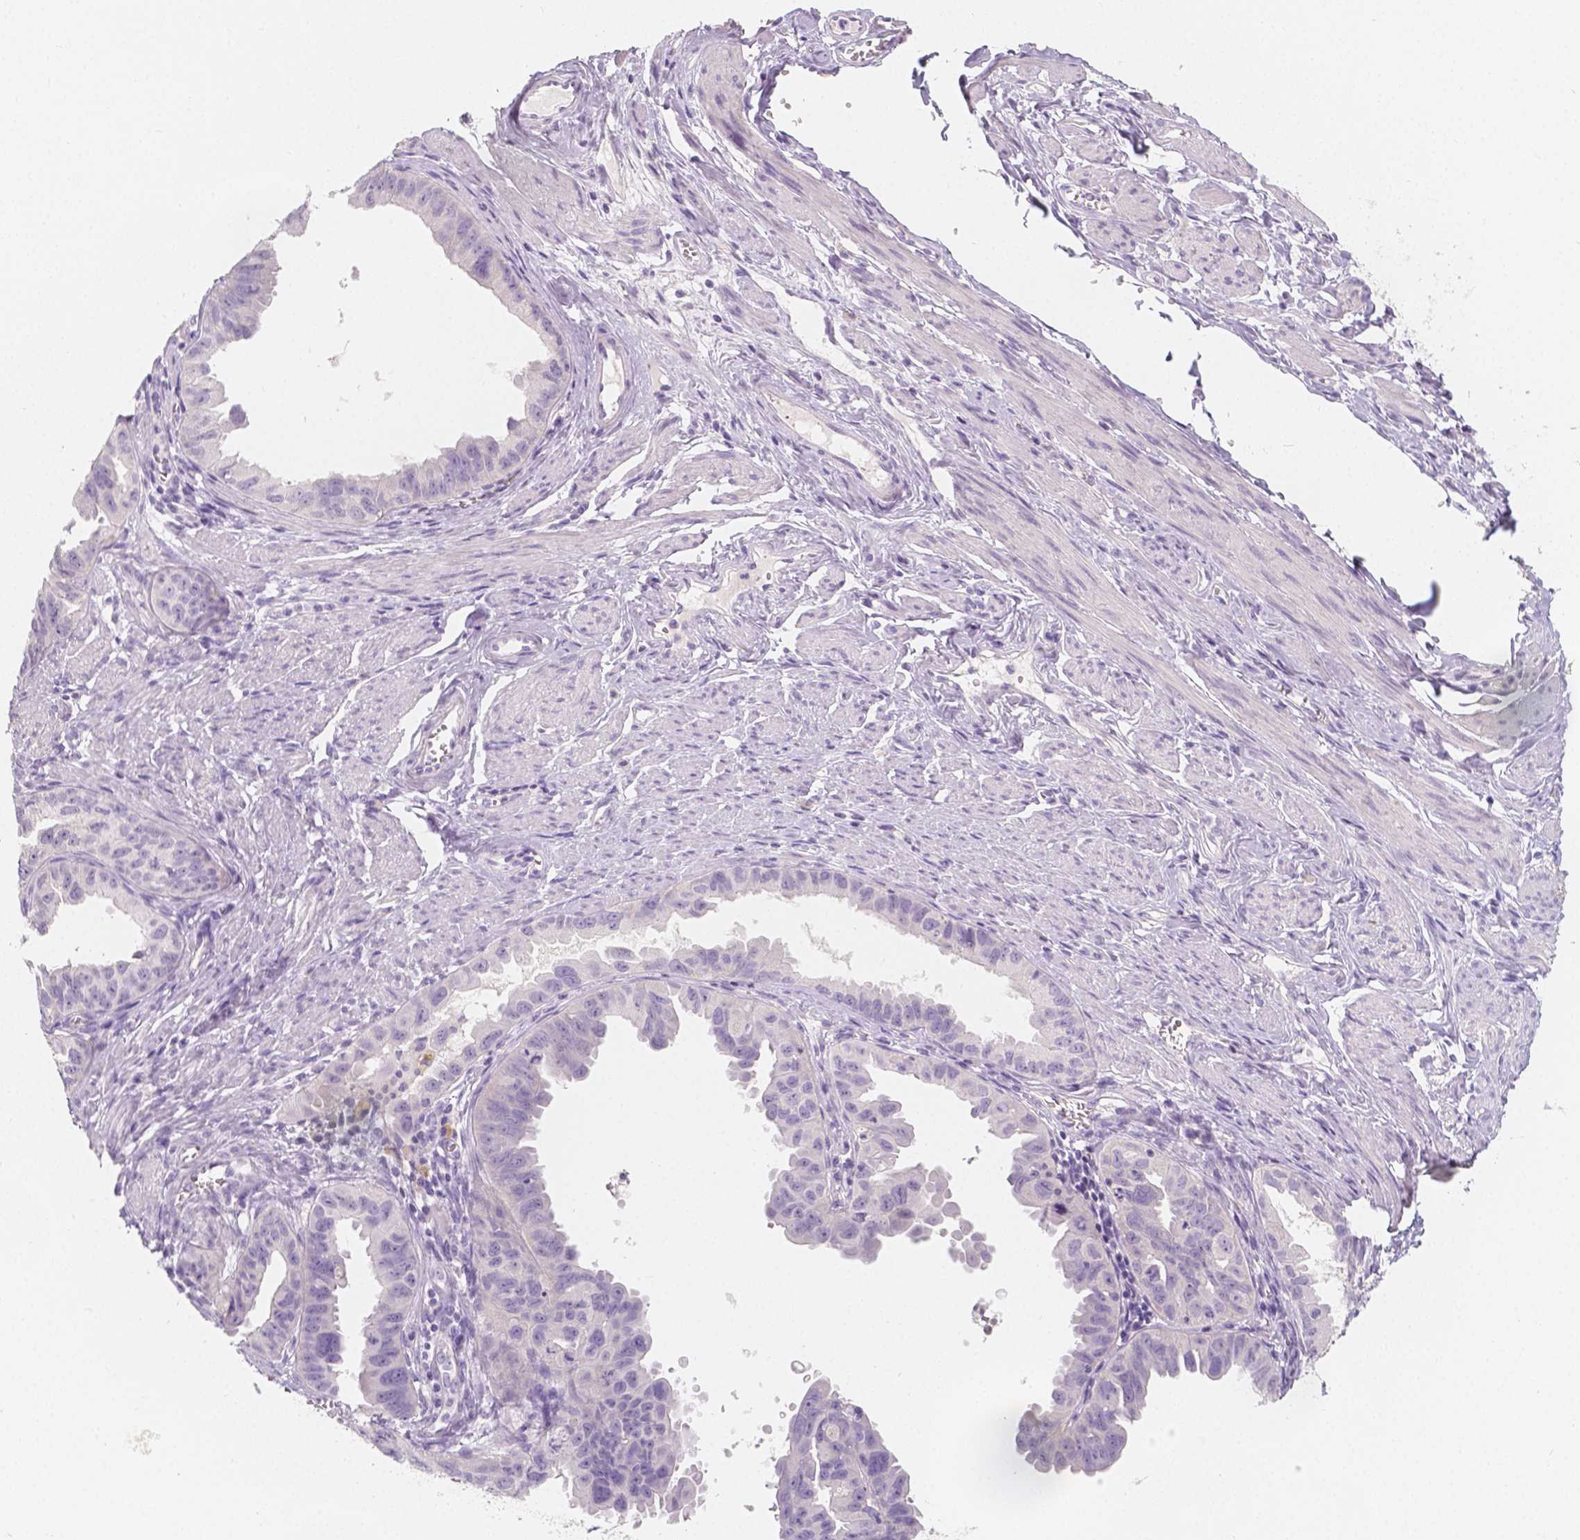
{"staining": {"intensity": "negative", "quantity": "none", "location": "none"}, "tissue": "ovarian cancer", "cell_type": "Tumor cells", "image_type": "cancer", "snomed": [{"axis": "morphology", "description": "Carcinoma, endometroid"}, {"axis": "topography", "description": "Ovary"}], "caption": "The image shows no significant positivity in tumor cells of ovarian cancer (endometroid carcinoma).", "gene": "BATF", "patient": {"sex": "female", "age": 85}}